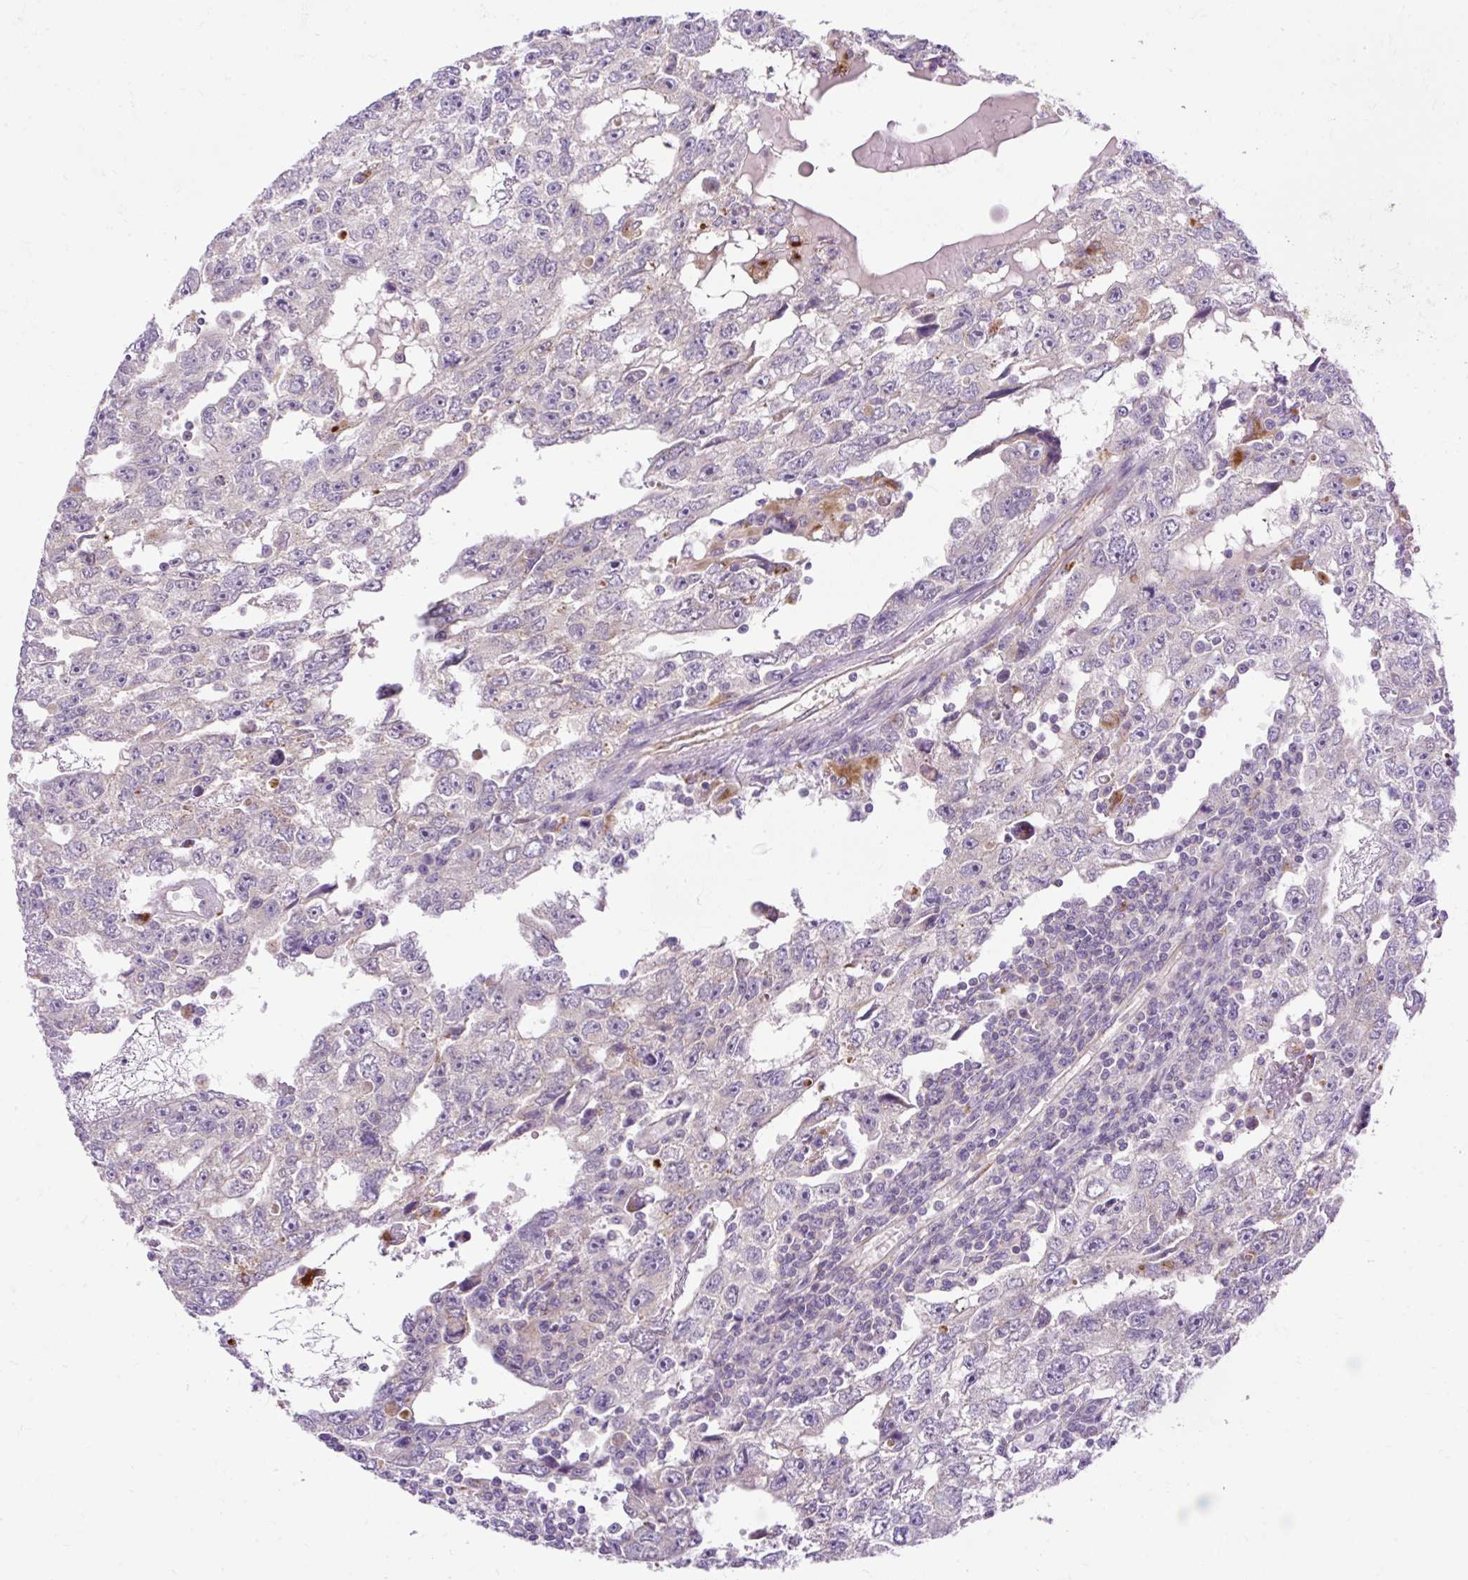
{"staining": {"intensity": "negative", "quantity": "none", "location": "none"}, "tissue": "testis cancer", "cell_type": "Tumor cells", "image_type": "cancer", "snomed": [{"axis": "morphology", "description": "Carcinoma, Embryonal, NOS"}, {"axis": "topography", "description": "Testis"}], "caption": "IHC of human testis embryonal carcinoma demonstrates no staining in tumor cells.", "gene": "HEXB", "patient": {"sex": "male", "age": 20}}